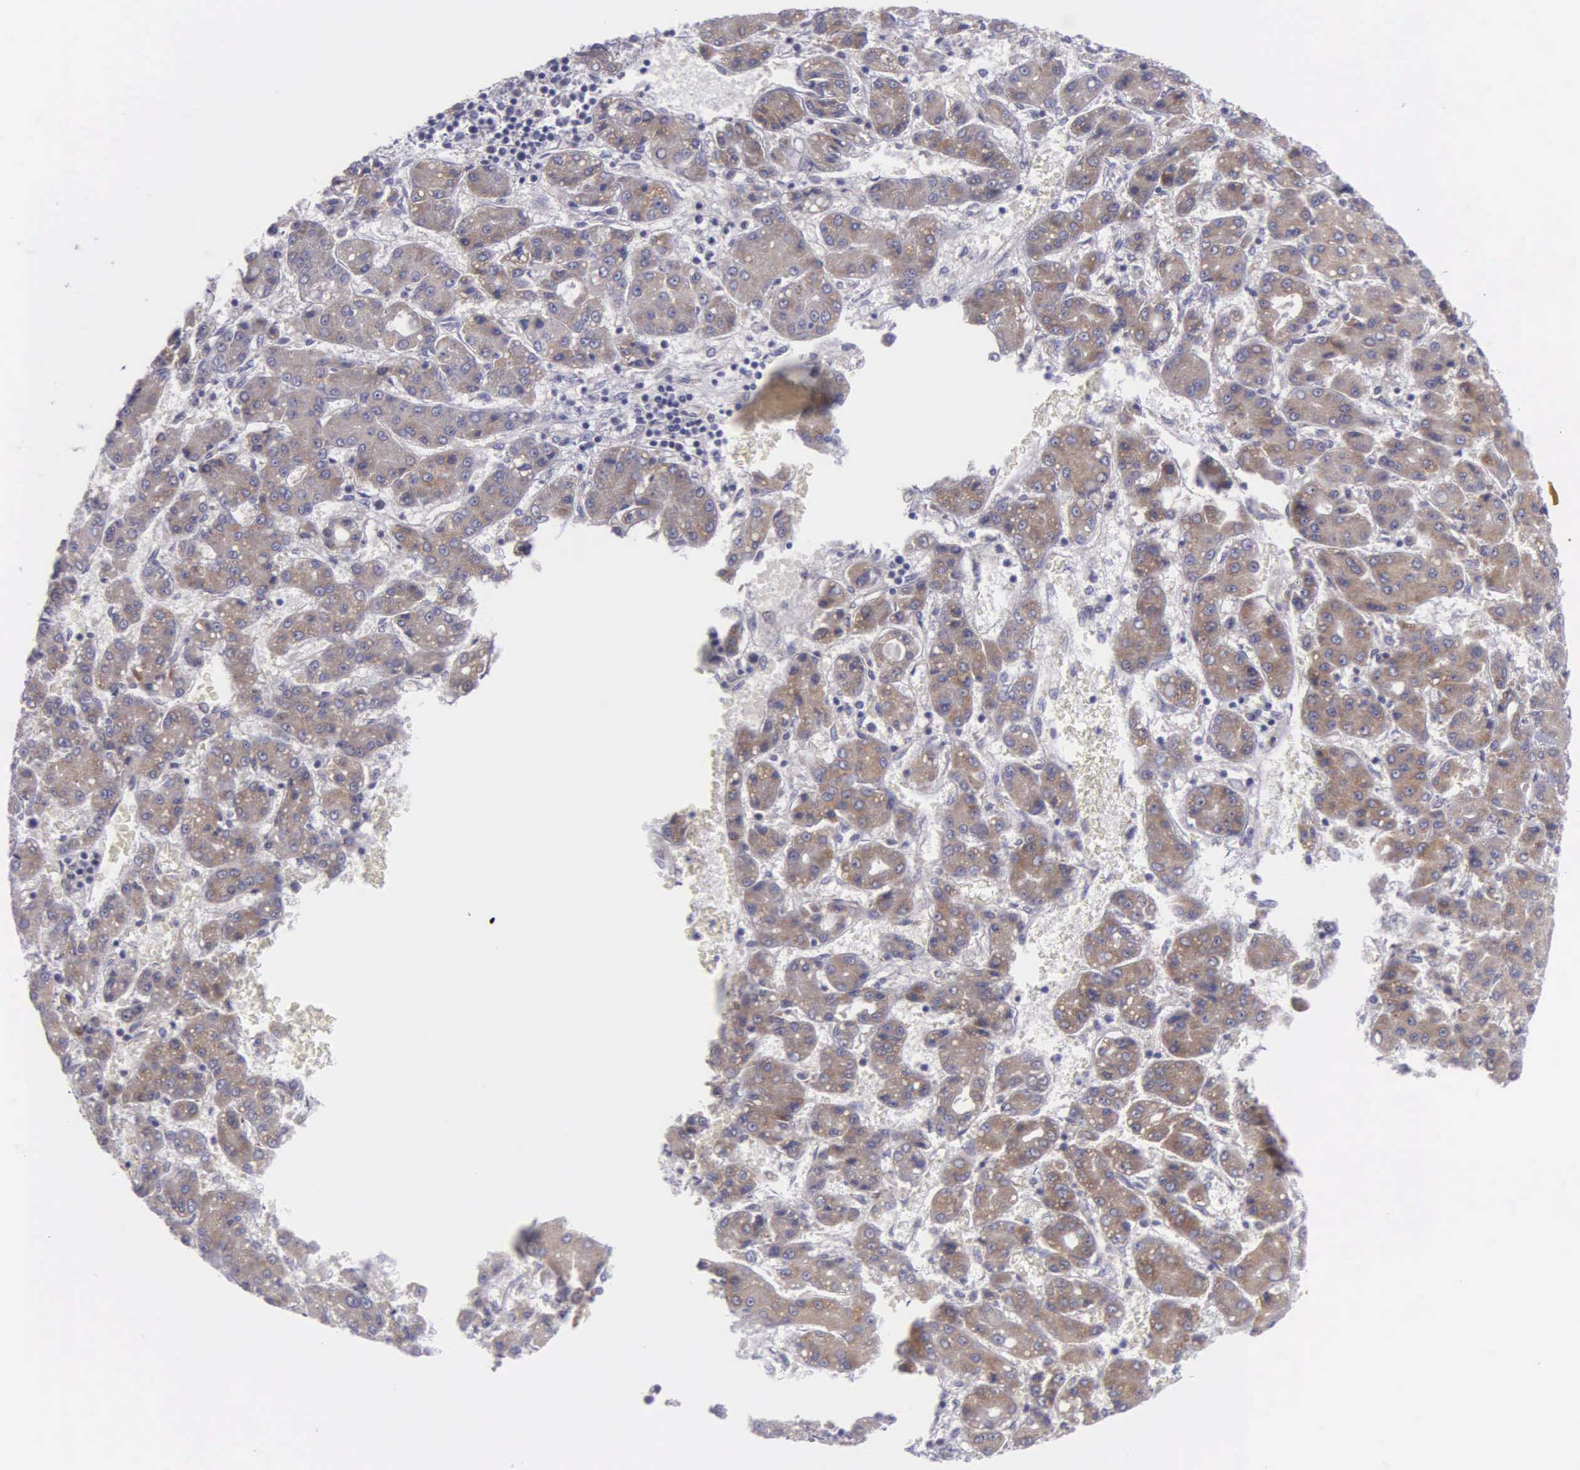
{"staining": {"intensity": "weak", "quantity": ">75%", "location": "cytoplasmic/membranous"}, "tissue": "liver cancer", "cell_type": "Tumor cells", "image_type": "cancer", "snomed": [{"axis": "morphology", "description": "Carcinoma, Hepatocellular, NOS"}, {"axis": "topography", "description": "Liver"}], "caption": "Liver hepatocellular carcinoma was stained to show a protein in brown. There is low levels of weak cytoplasmic/membranous staining in approximately >75% of tumor cells.", "gene": "SYNJ2BP", "patient": {"sex": "male", "age": 69}}